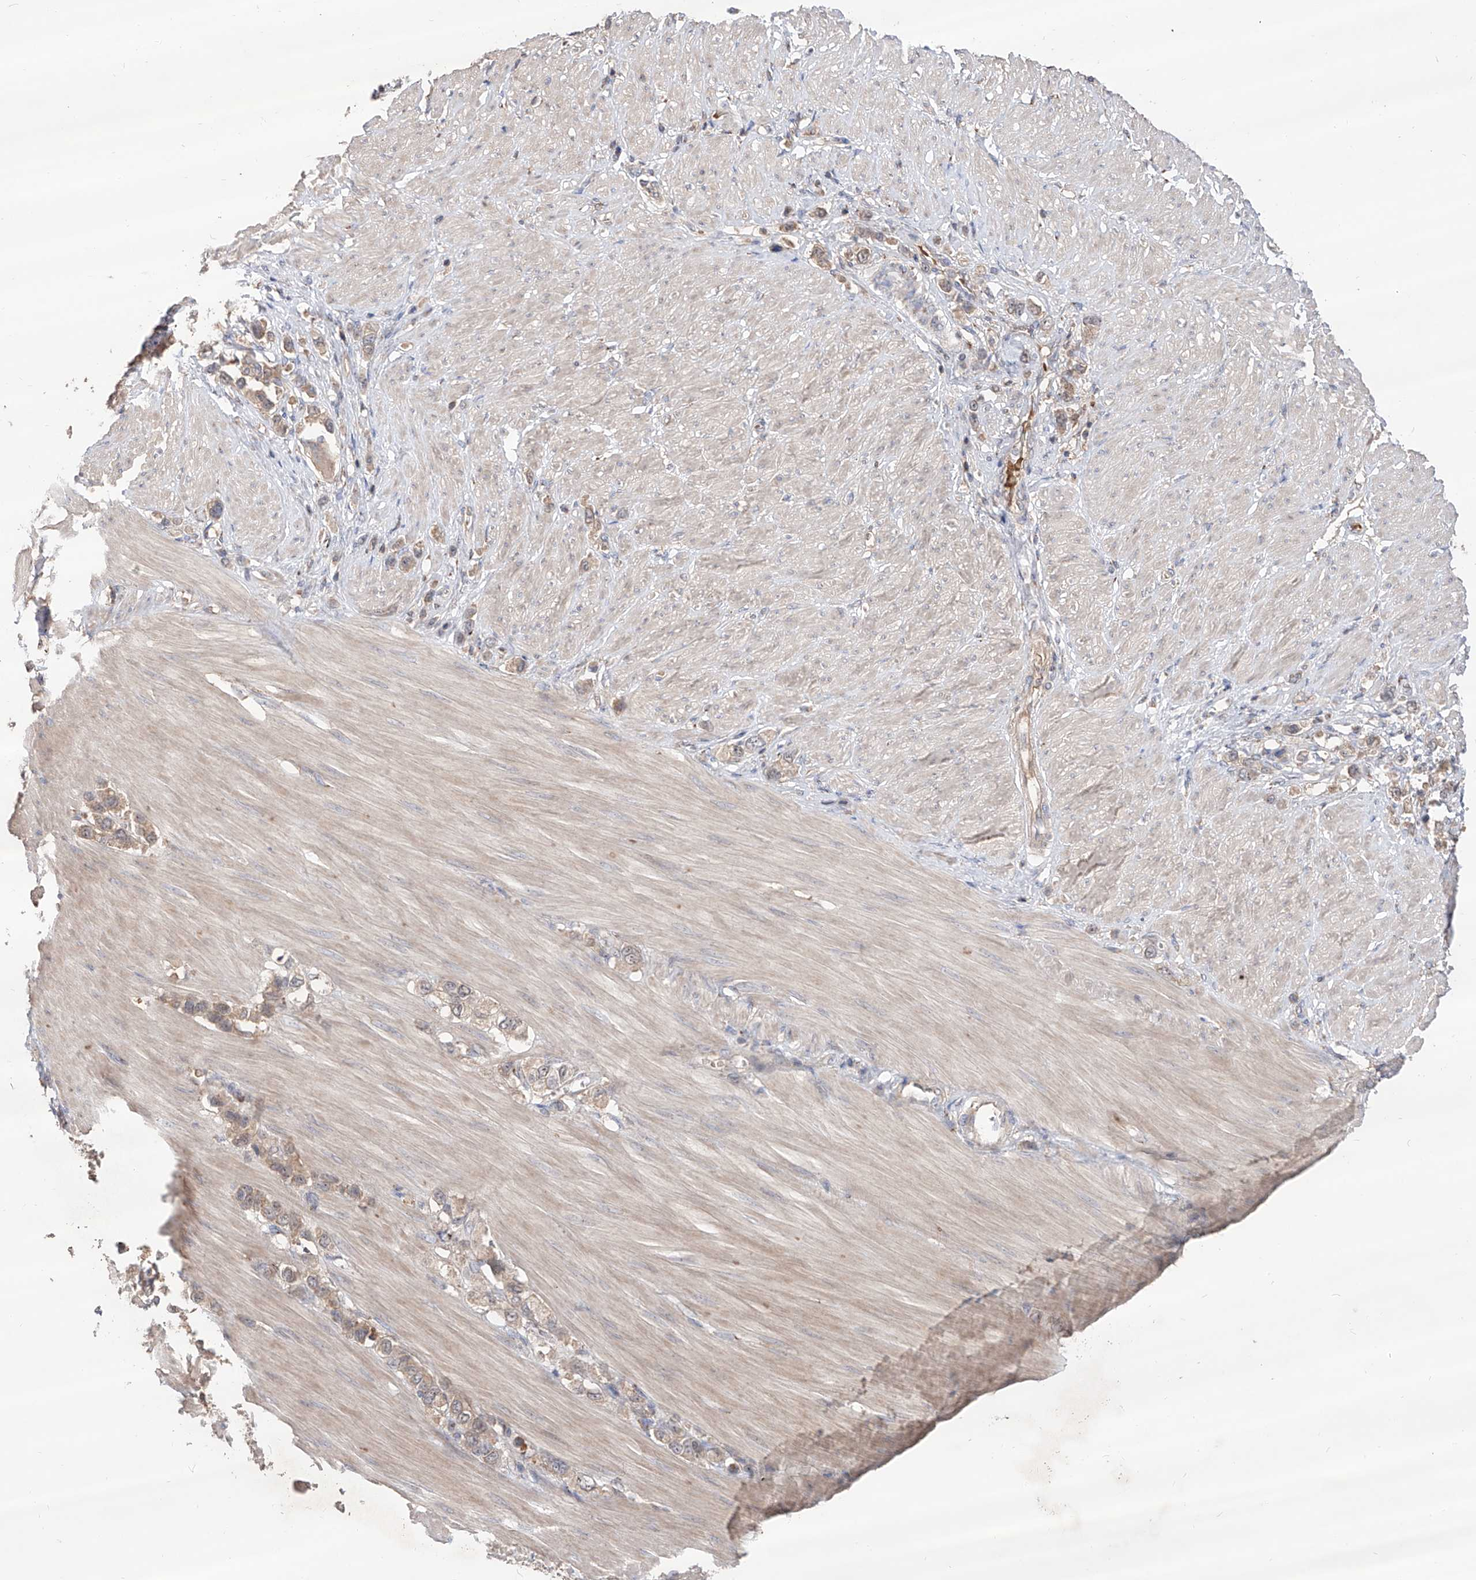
{"staining": {"intensity": "weak", "quantity": ">75%", "location": "cytoplasmic/membranous"}, "tissue": "stomach cancer", "cell_type": "Tumor cells", "image_type": "cancer", "snomed": [{"axis": "morphology", "description": "Adenocarcinoma, NOS"}, {"axis": "topography", "description": "Stomach"}], "caption": "Stomach adenocarcinoma was stained to show a protein in brown. There is low levels of weak cytoplasmic/membranous positivity in approximately >75% of tumor cells.", "gene": "EDN1", "patient": {"sex": "female", "age": 65}}